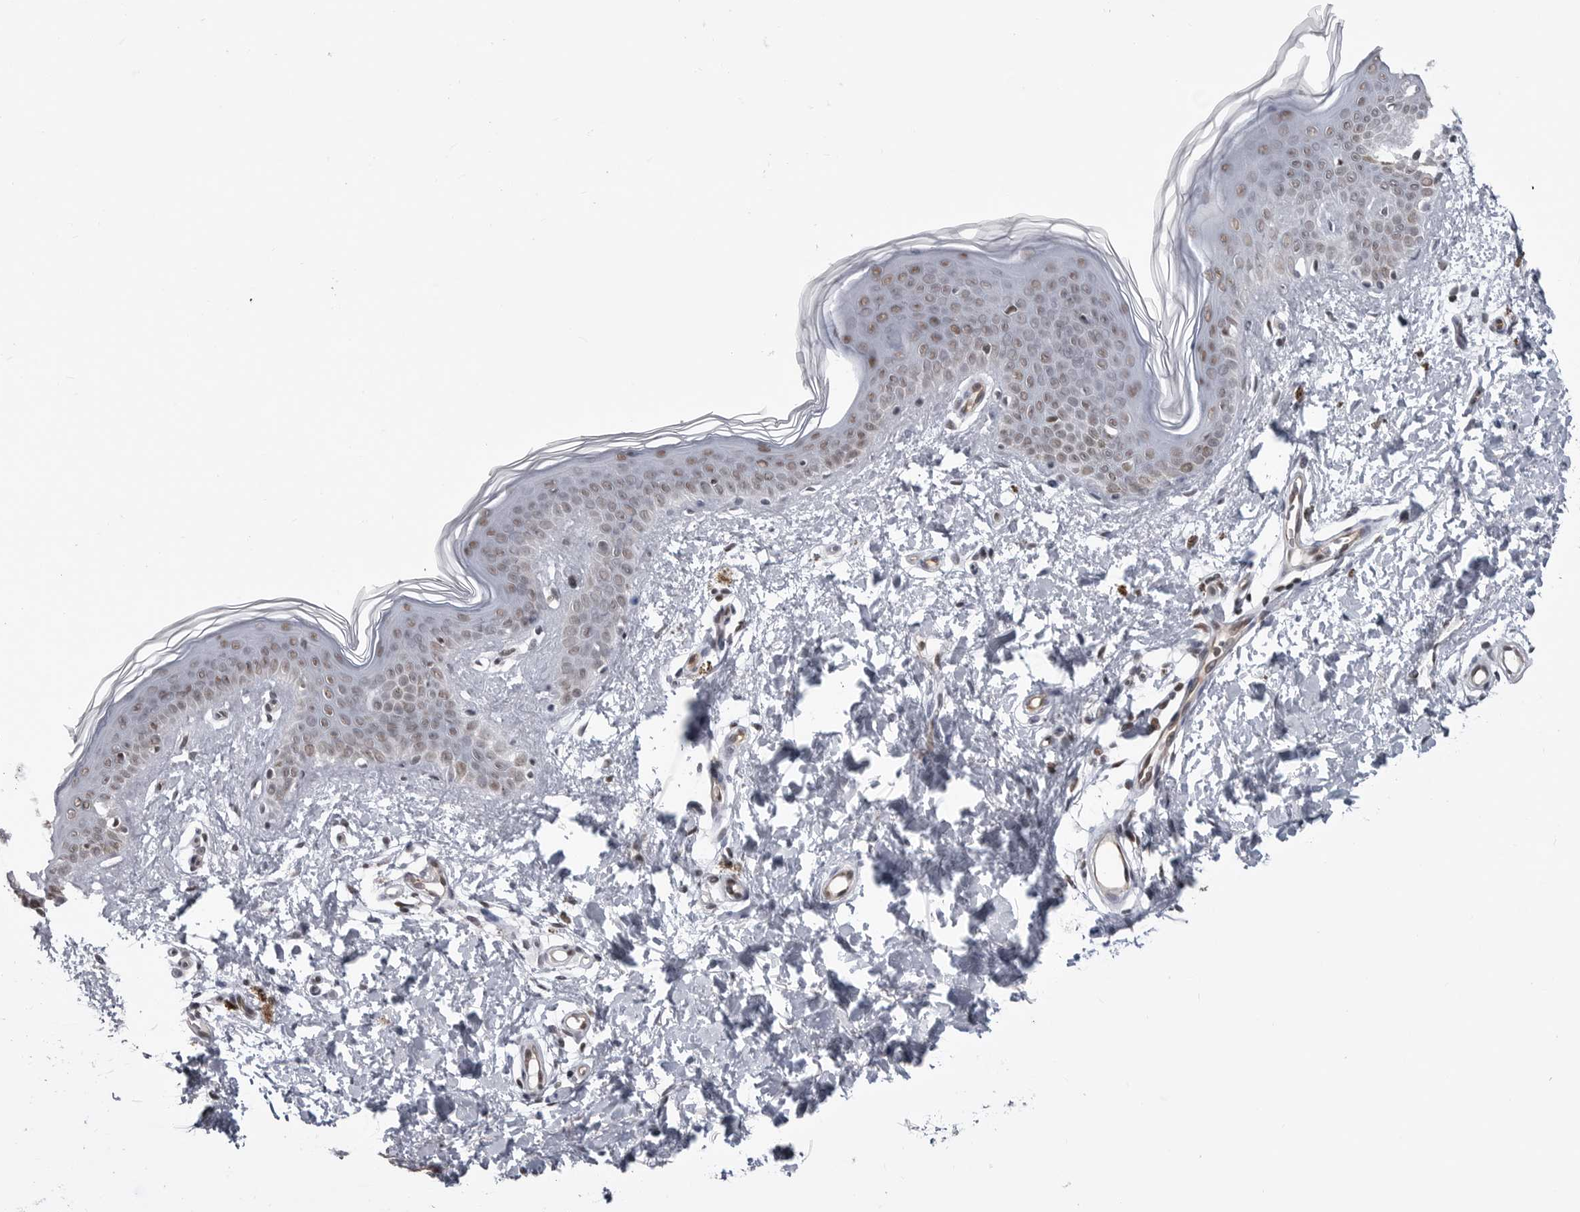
{"staining": {"intensity": "negative", "quantity": "none", "location": "none"}, "tissue": "skin", "cell_type": "Fibroblasts", "image_type": "normal", "snomed": [{"axis": "morphology", "description": "Normal tissue, NOS"}, {"axis": "topography", "description": "Skin"}], "caption": "High magnification brightfield microscopy of normal skin stained with DAB (brown) and counterstained with hematoxylin (blue): fibroblasts show no significant expression.", "gene": "RNF26", "patient": {"sex": "female", "age": 46}}